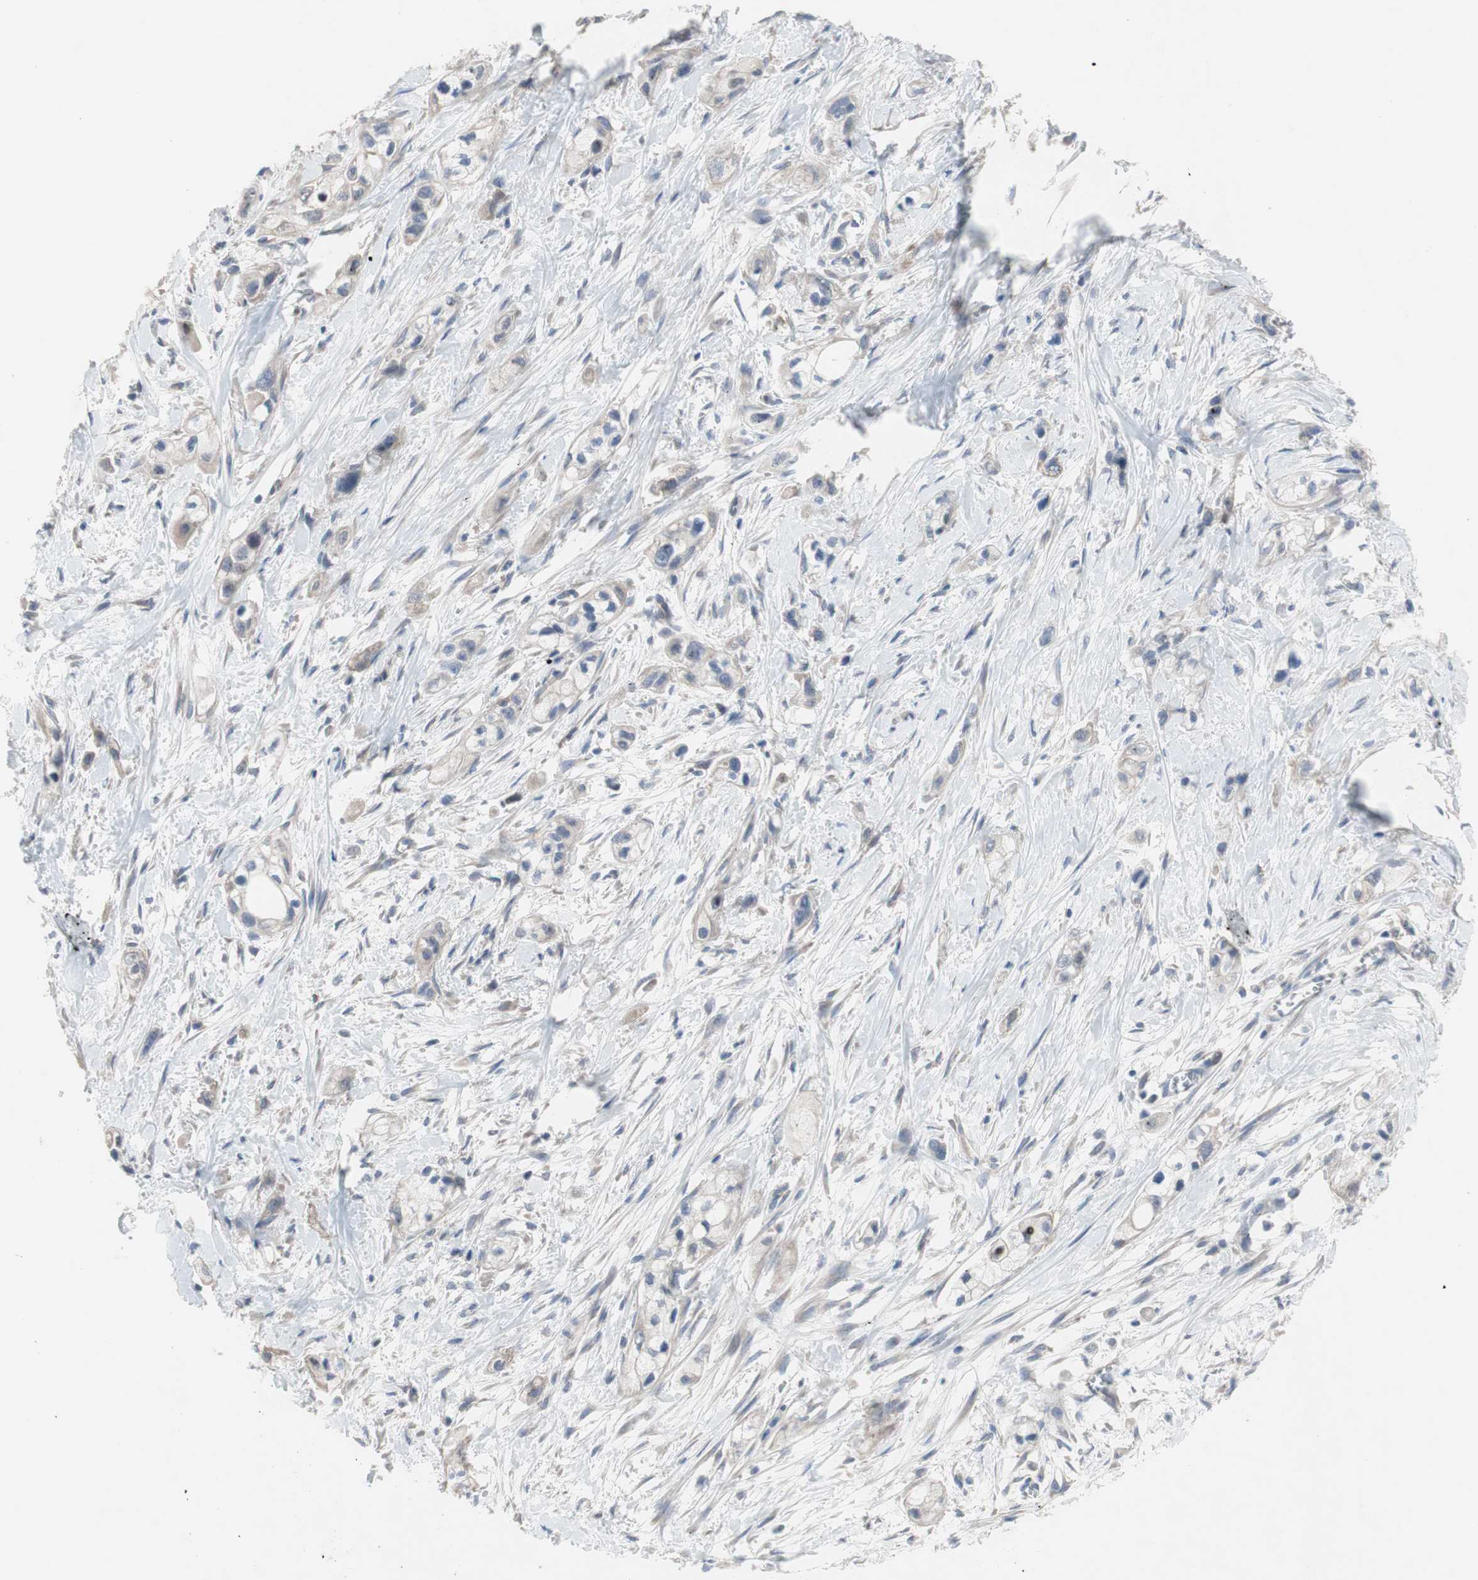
{"staining": {"intensity": "weak", "quantity": "25%-75%", "location": "cytoplasmic/membranous"}, "tissue": "pancreatic cancer", "cell_type": "Tumor cells", "image_type": "cancer", "snomed": [{"axis": "morphology", "description": "Adenocarcinoma, NOS"}, {"axis": "topography", "description": "Pancreas"}], "caption": "A histopathology image of pancreatic cancer stained for a protein reveals weak cytoplasmic/membranous brown staining in tumor cells. (DAB = brown stain, brightfield microscopy at high magnification).", "gene": "TTC14", "patient": {"sex": "male", "age": 74}}